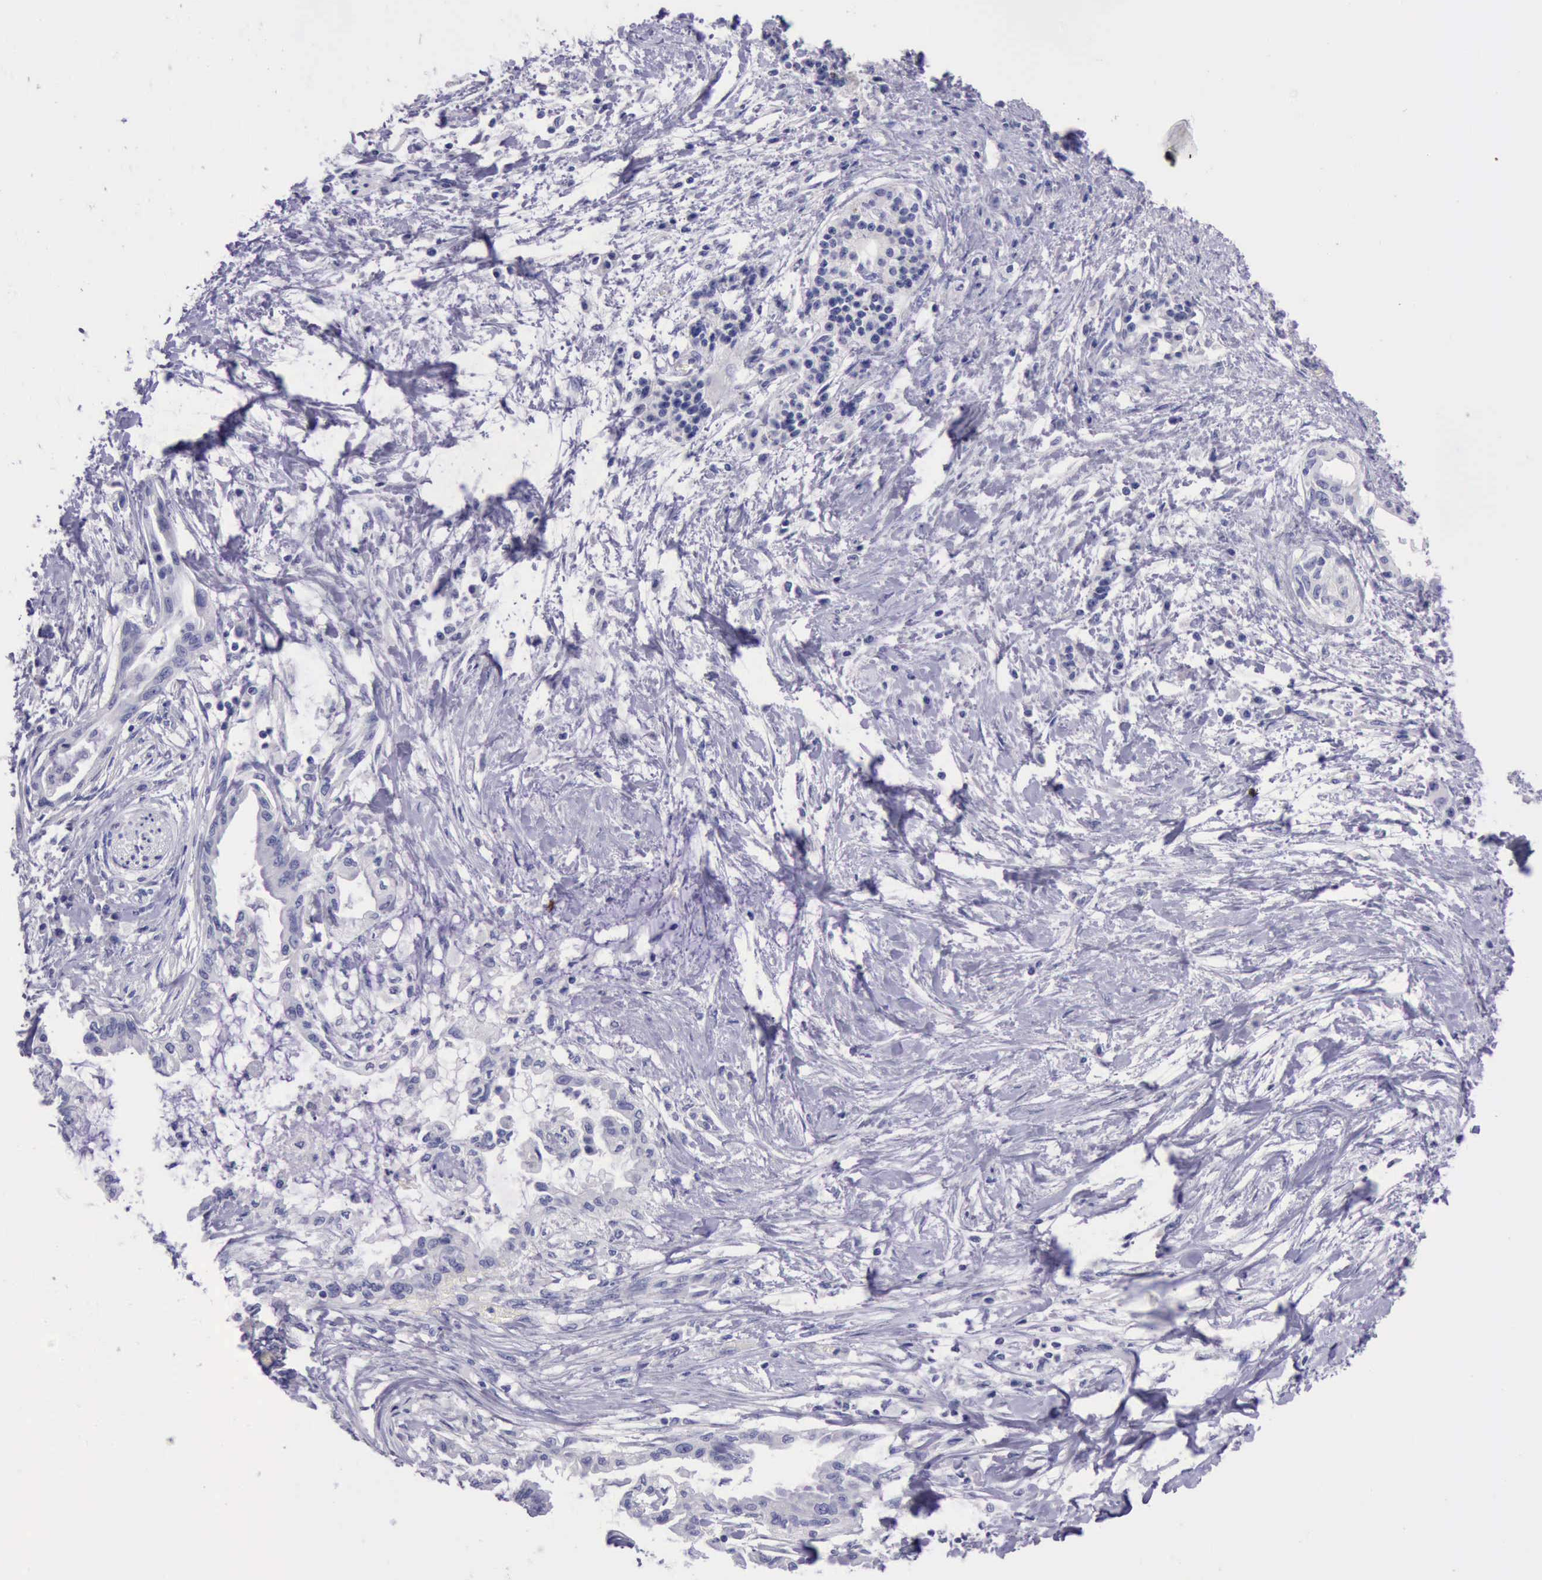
{"staining": {"intensity": "negative", "quantity": "none", "location": "none"}, "tissue": "pancreatic cancer", "cell_type": "Tumor cells", "image_type": "cancer", "snomed": [{"axis": "morphology", "description": "Adenocarcinoma, NOS"}, {"axis": "topography", "description": "Pancreas"}], "caption": "DAB immunohistochemical staining of human adenocarcinoma (pancreatic) demonstrates no significant staining in tumor cells.", "gene": "LRFN5", "patient": {"sex": "female", "age": 64}}